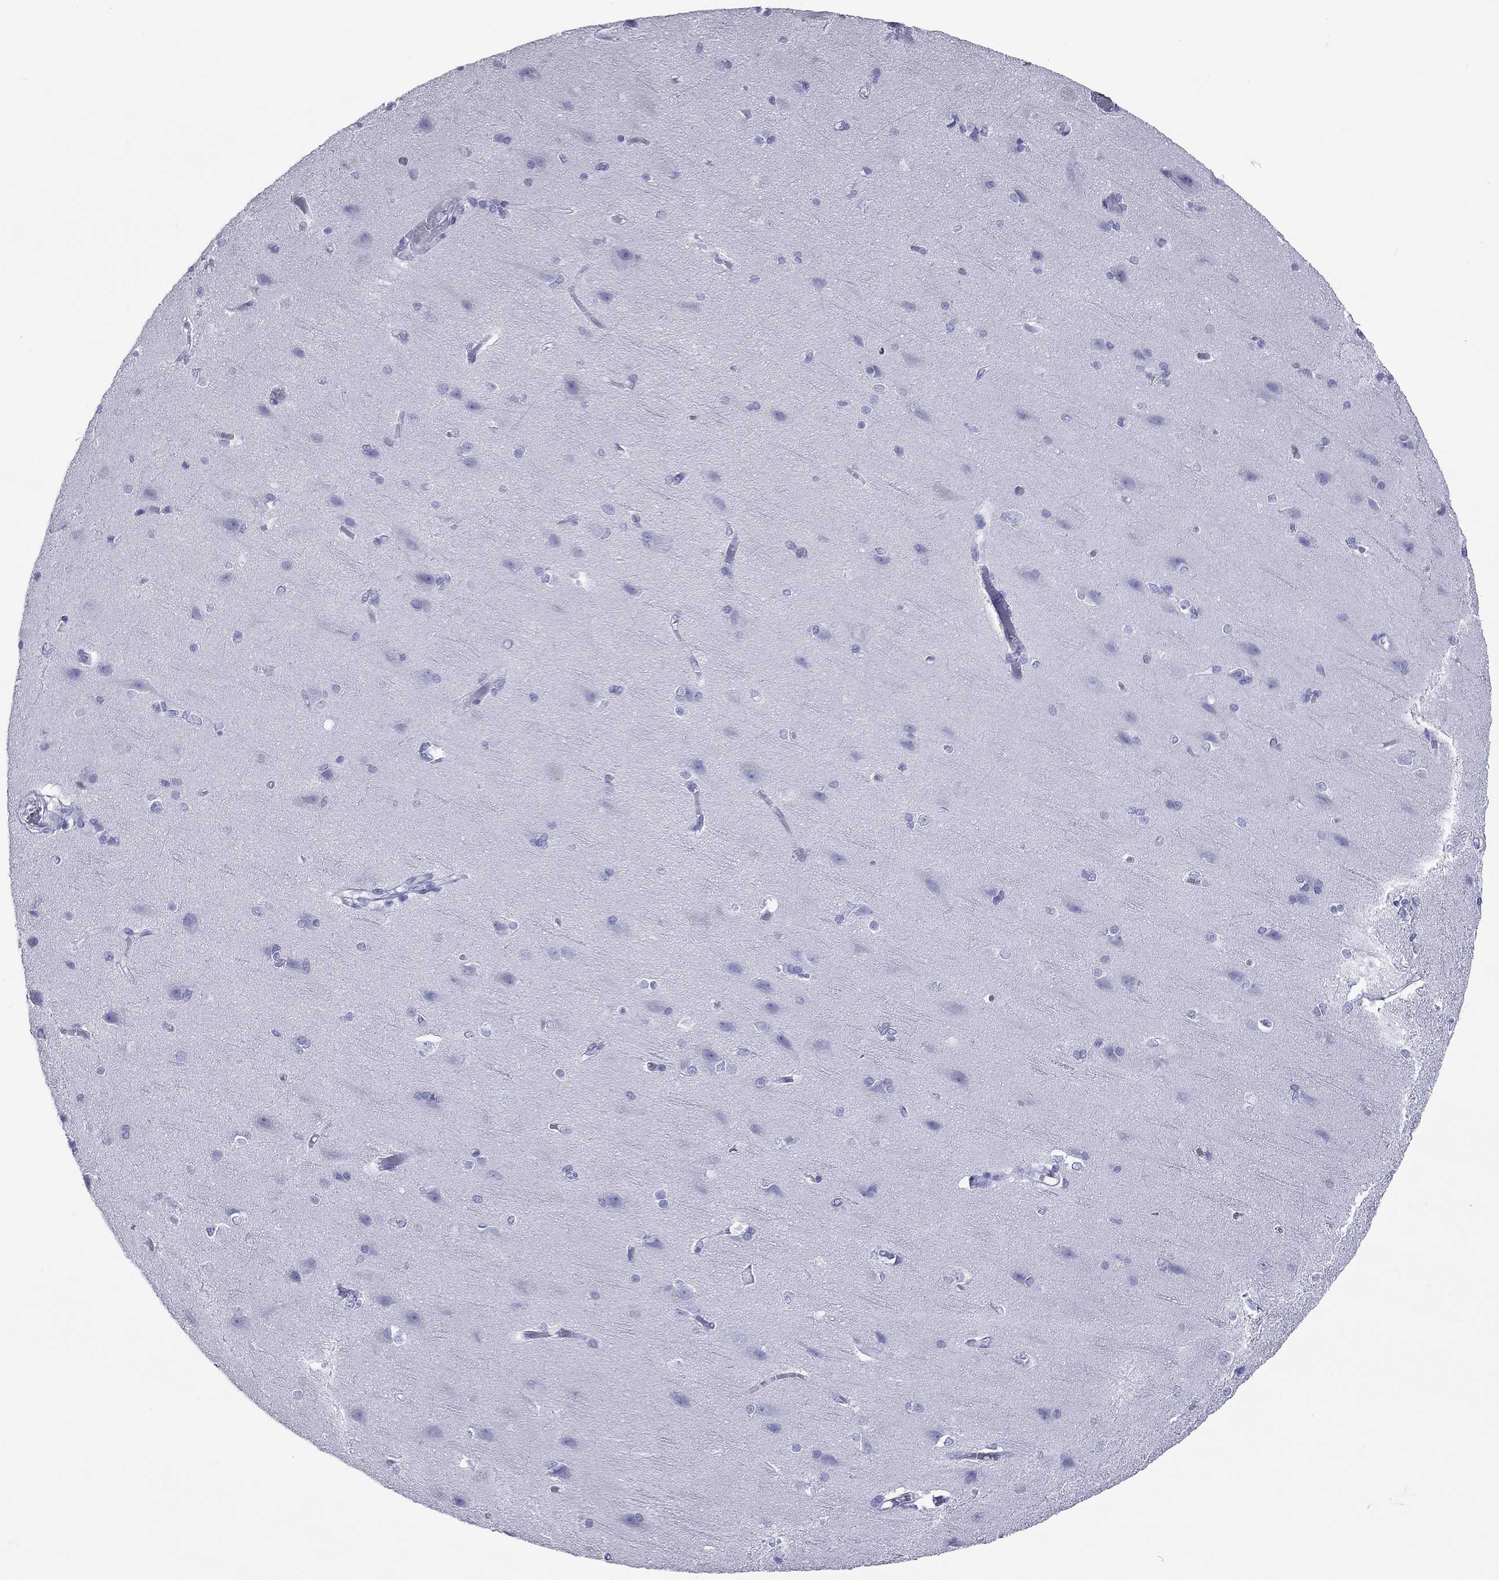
{"staining": {"intensity": "negative", "quantity": "none", "location": "none"}, "tissue": "cerebral cortex", "cell_type": "Endothelial cells", "image_type": "normal", "snomed": [{"axis": "morphology", "description": "Normal tissue, NOS"}, {"axis": "topography", "description": "Cerebral cortex"}], "caption": "Immunohistochemistry photomicrograph of normal cerebral cortex: cerebral cortex stained with DAB shows no significant protein staining in endothelial cells.", "gene": "DPY19L2", "patient": {"sex": "male", "age": 37}}